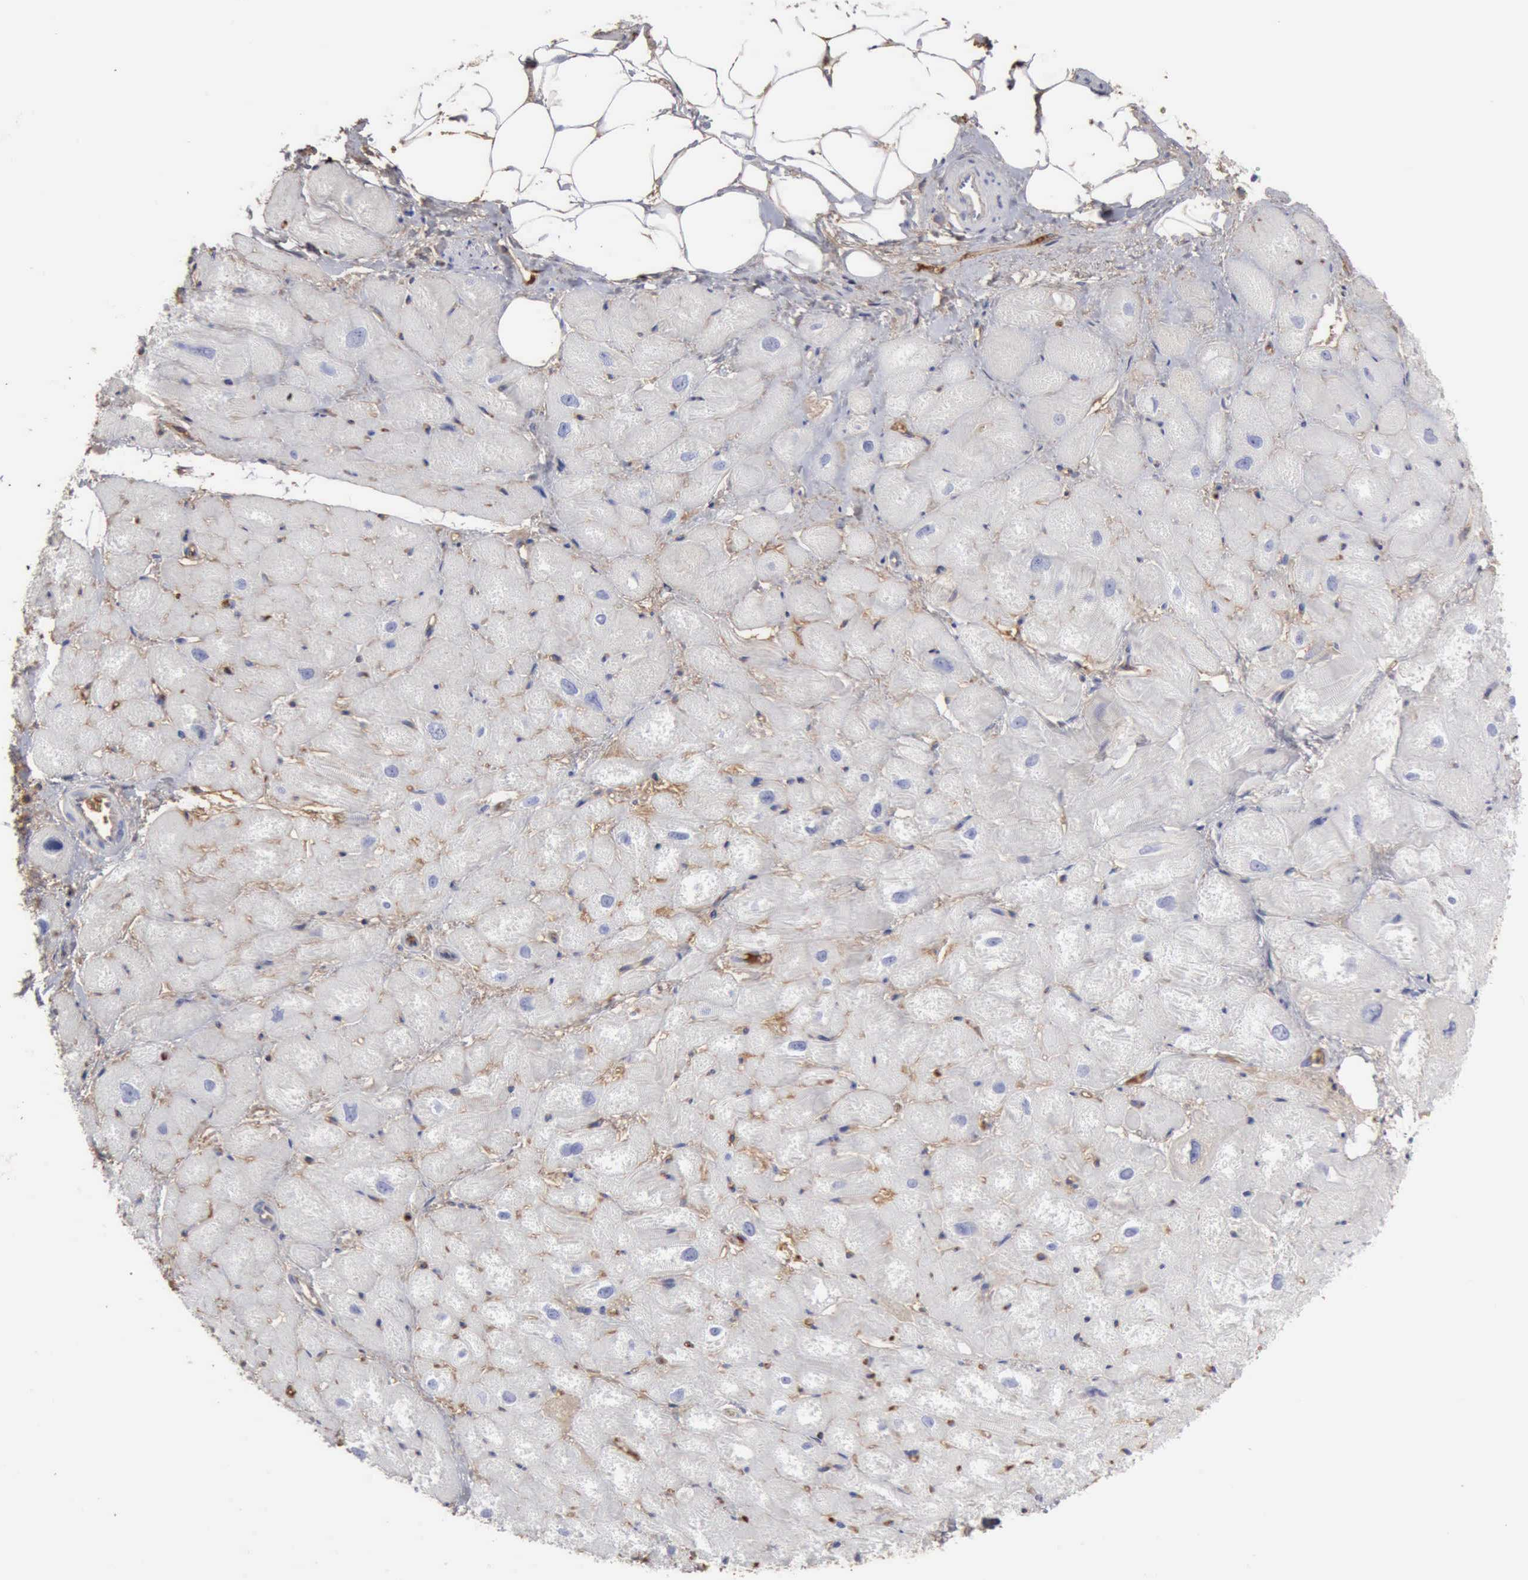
{"staining": {"intensity": "negative", "quantity": "none", "location": "none"}, "tissue": "heart muscle", "cell_type": "Cardiomyocytes", "image_type": "normal", "snomed": [{"axis": "morphology", "description": "Normal tissue, NOS"}, {"axis": "topography", "description": "Heart"}], "caption": "DAB immunohistochemical staining of unremarkable human heart muscle exhibits no significant expression in cardiomyocytes.", "gene": "SERPINA1", "patient": {"sex": "male", "age": 49}}